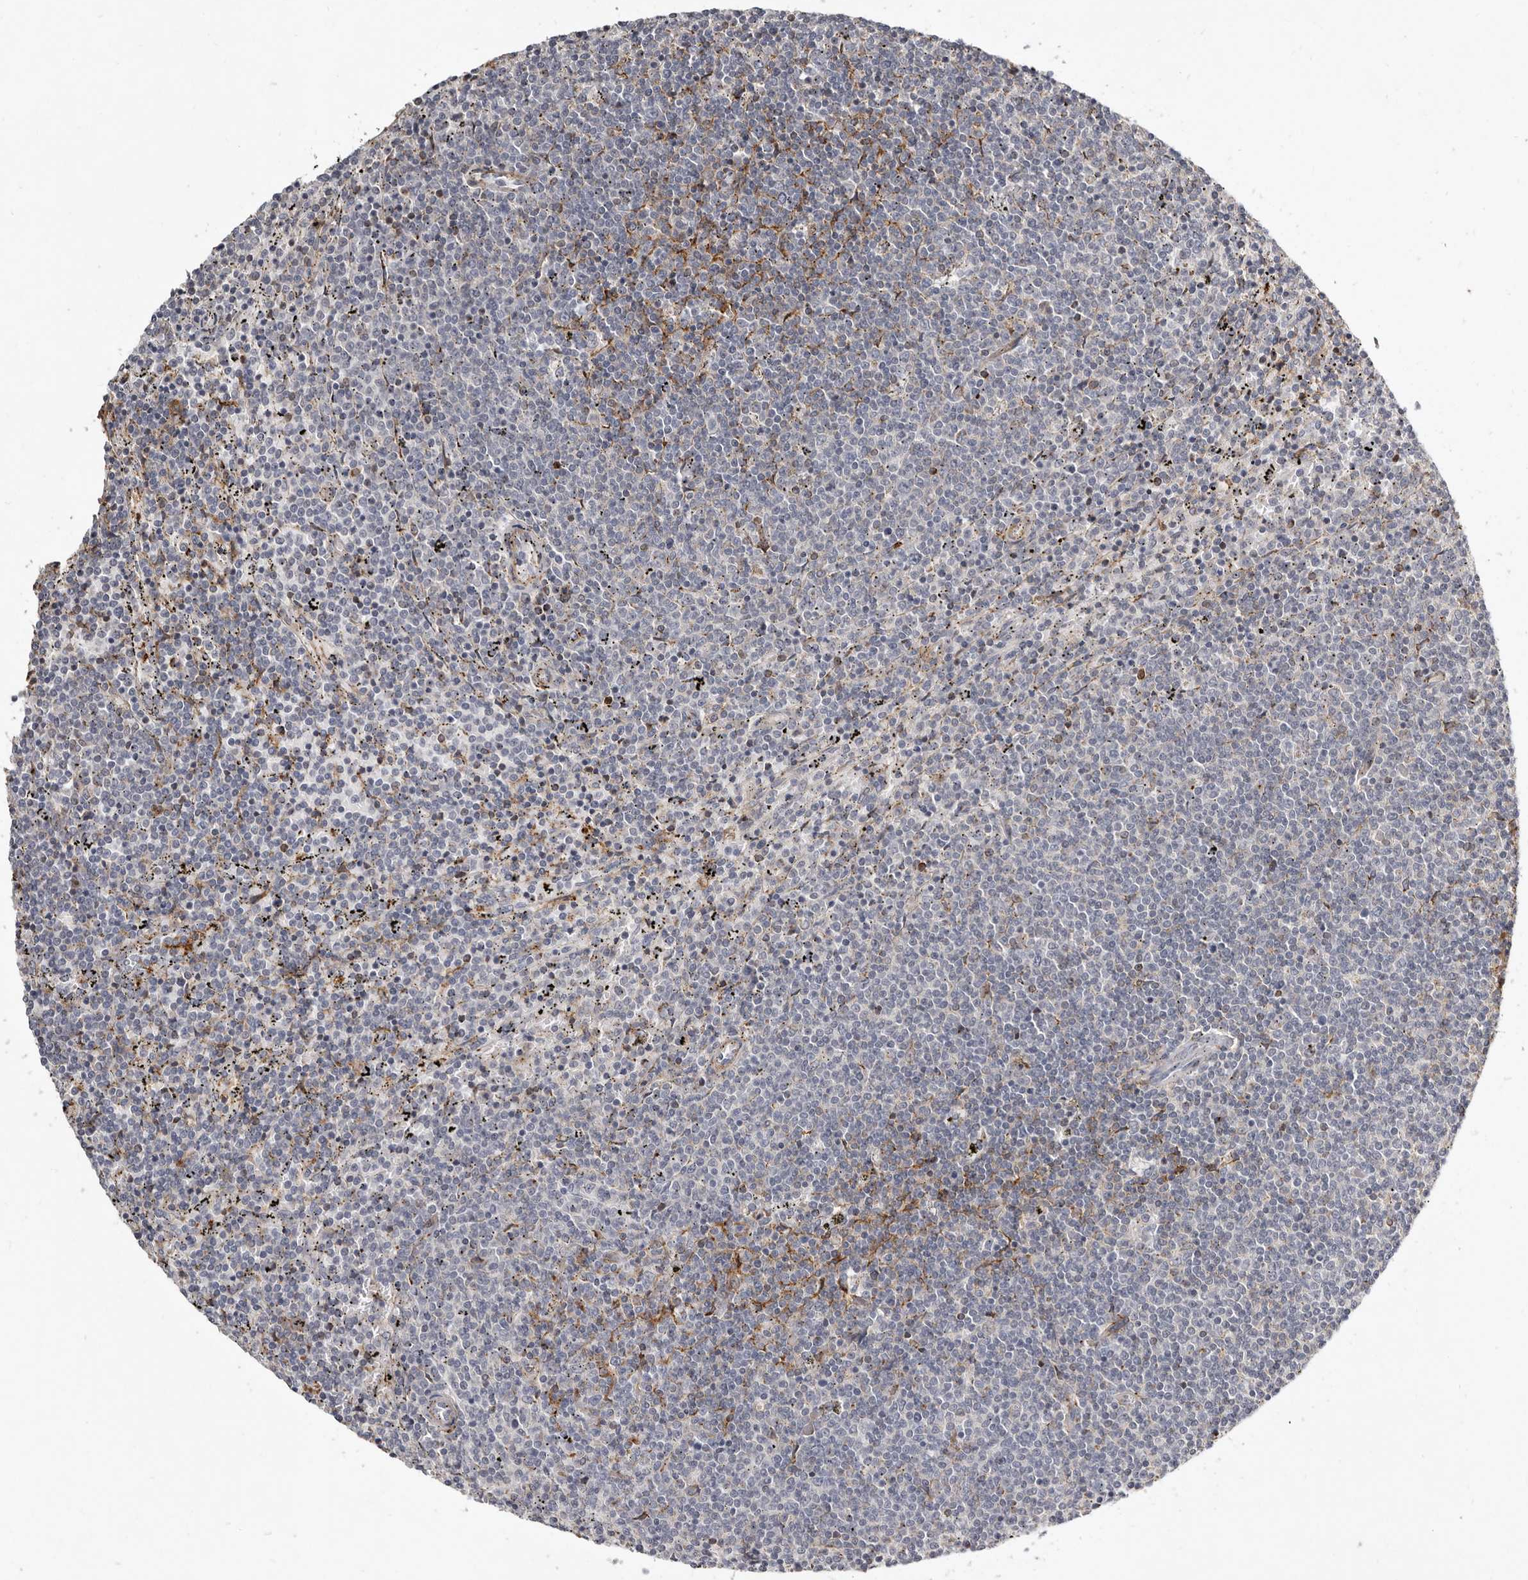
{"staining": {"intensity": "negative", "quantity": "none", "location": "none"}, "tissue": "lymphoma", "cell_type": "Tumor cells", "image_type": "cancer", "snomed": [{"axis": "morphology", "description": "Malignant lymphoma, non-Hodgkin's type, Low grade"}, {"axis": "topography", "description": "Spleen"}], "caption": "IHC of human low-grade malignant lymphoma, non-Hodgkin's type shows no staining in tumor cells.", "gene": "KIF26B", "patient": {"sex": "female", "age": 50}}